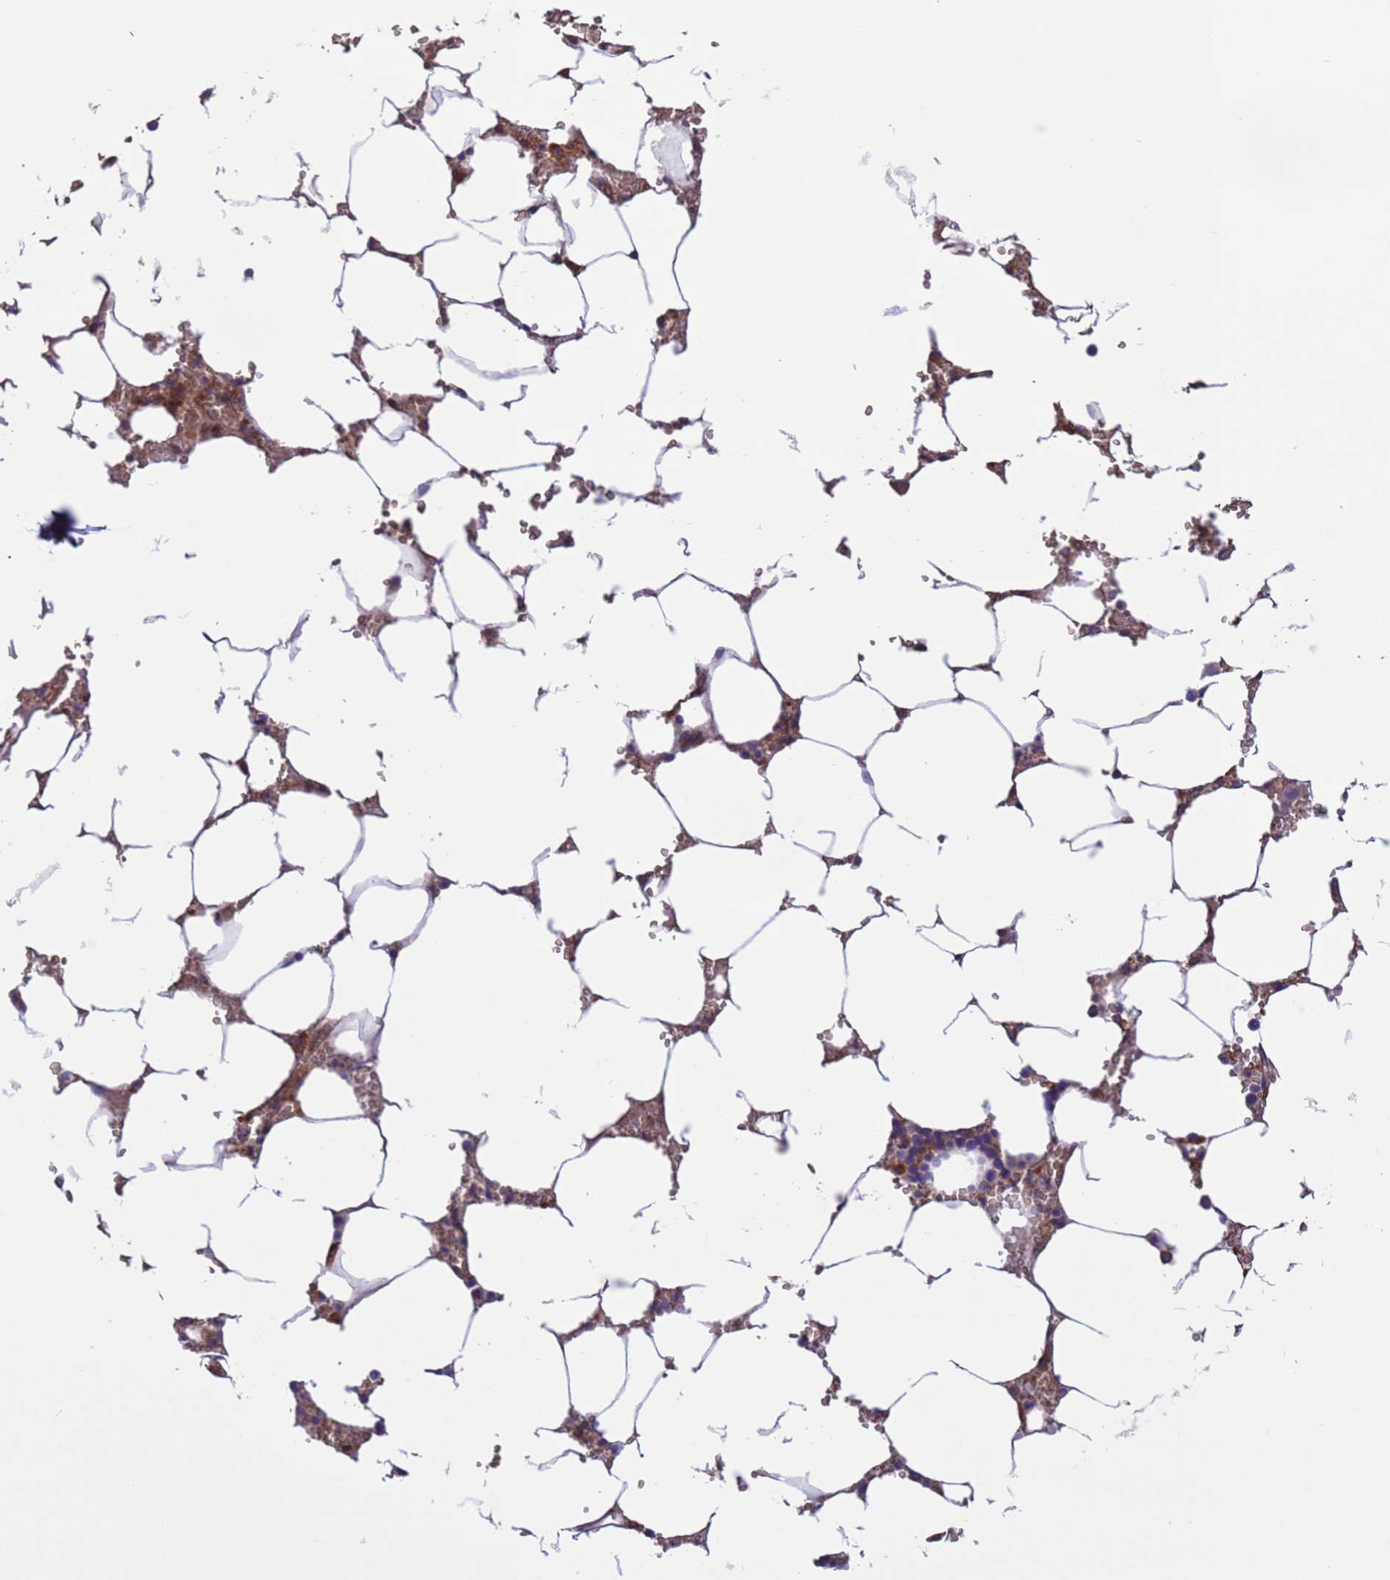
{"staining": {"intensity": "moderate", "quantity": "25%-75%", "location": "cytoplasmic/membranous"}, "tissue": "bone marrow", "cell_type": "Hematopoietic cells", "image_type": "normal", "snomed": [{"axis": "morphology", "description": "Normal tissue, NOS"}, {"axis": "topography", "description": "Bone marrow"}], "caption": "An IHC photomicrograph of unremarkable tissue is shown. Protein staining in brown labels moderate cytoplasmic/membranous positivity in bone marrow within hematopoietic cells.", "gene": "ARHGAP12", "patient": {"sex": "male", "age": 70}}